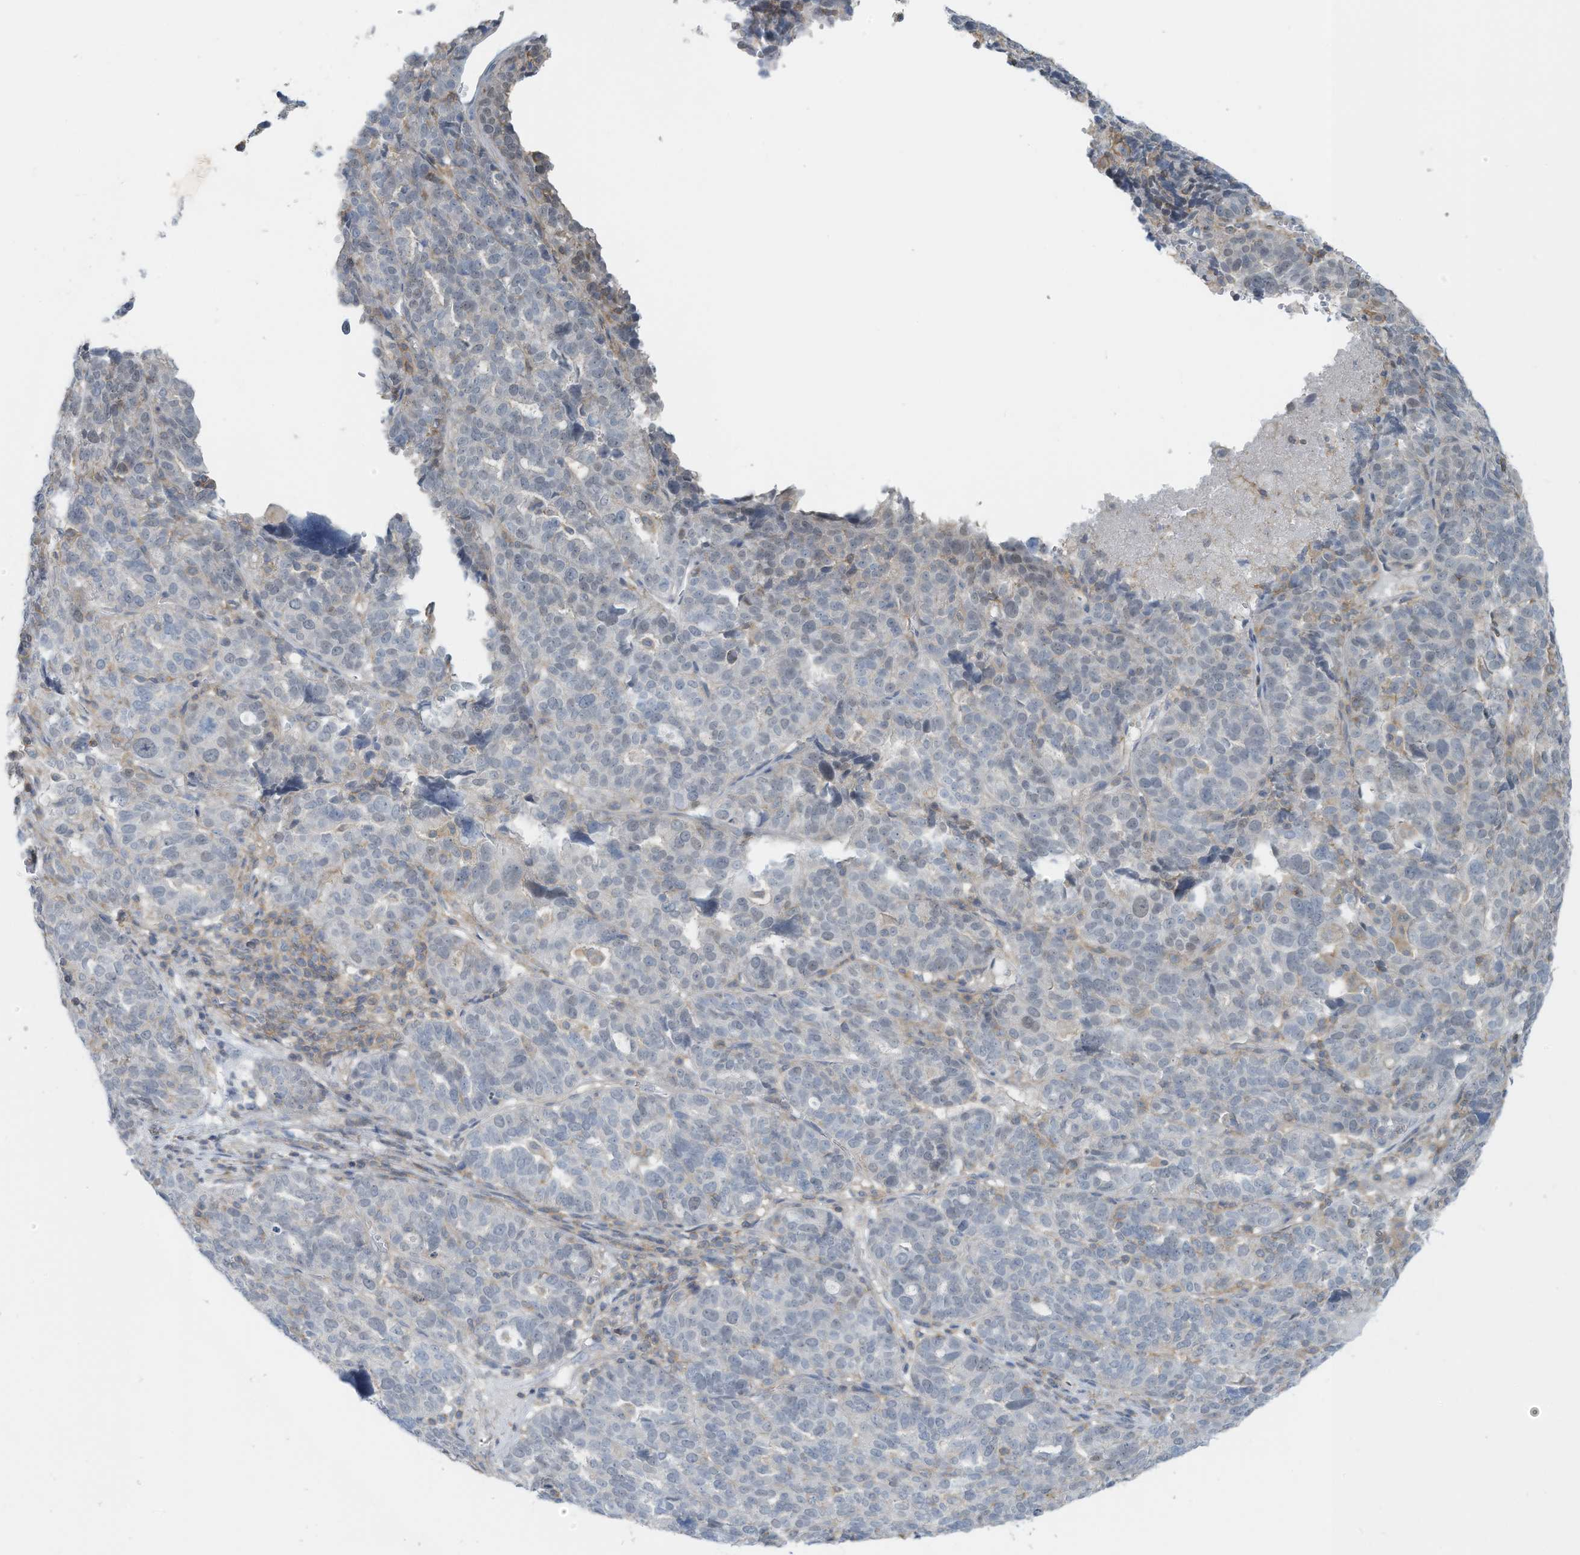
{"staining": {"intensity": "negative", "quantity": "none", "location": "none"}, "tissue": "ovarian cancer", "cell_type": "Tumor cells", "image_type": "cancer", "snomed": [{"axis": "morphology", "description": "Cystadenocarcinoma, serous, NOS"}, {"axis": "topography", "description": "Ovary"}], "caption": "Immunohistochemistry of human serous cystadenocarcinoma (ovarian) demonstrates no expression in tumor cells.", "gene": "ZNF846", "patient": {"sex": "female", "age": 59}}